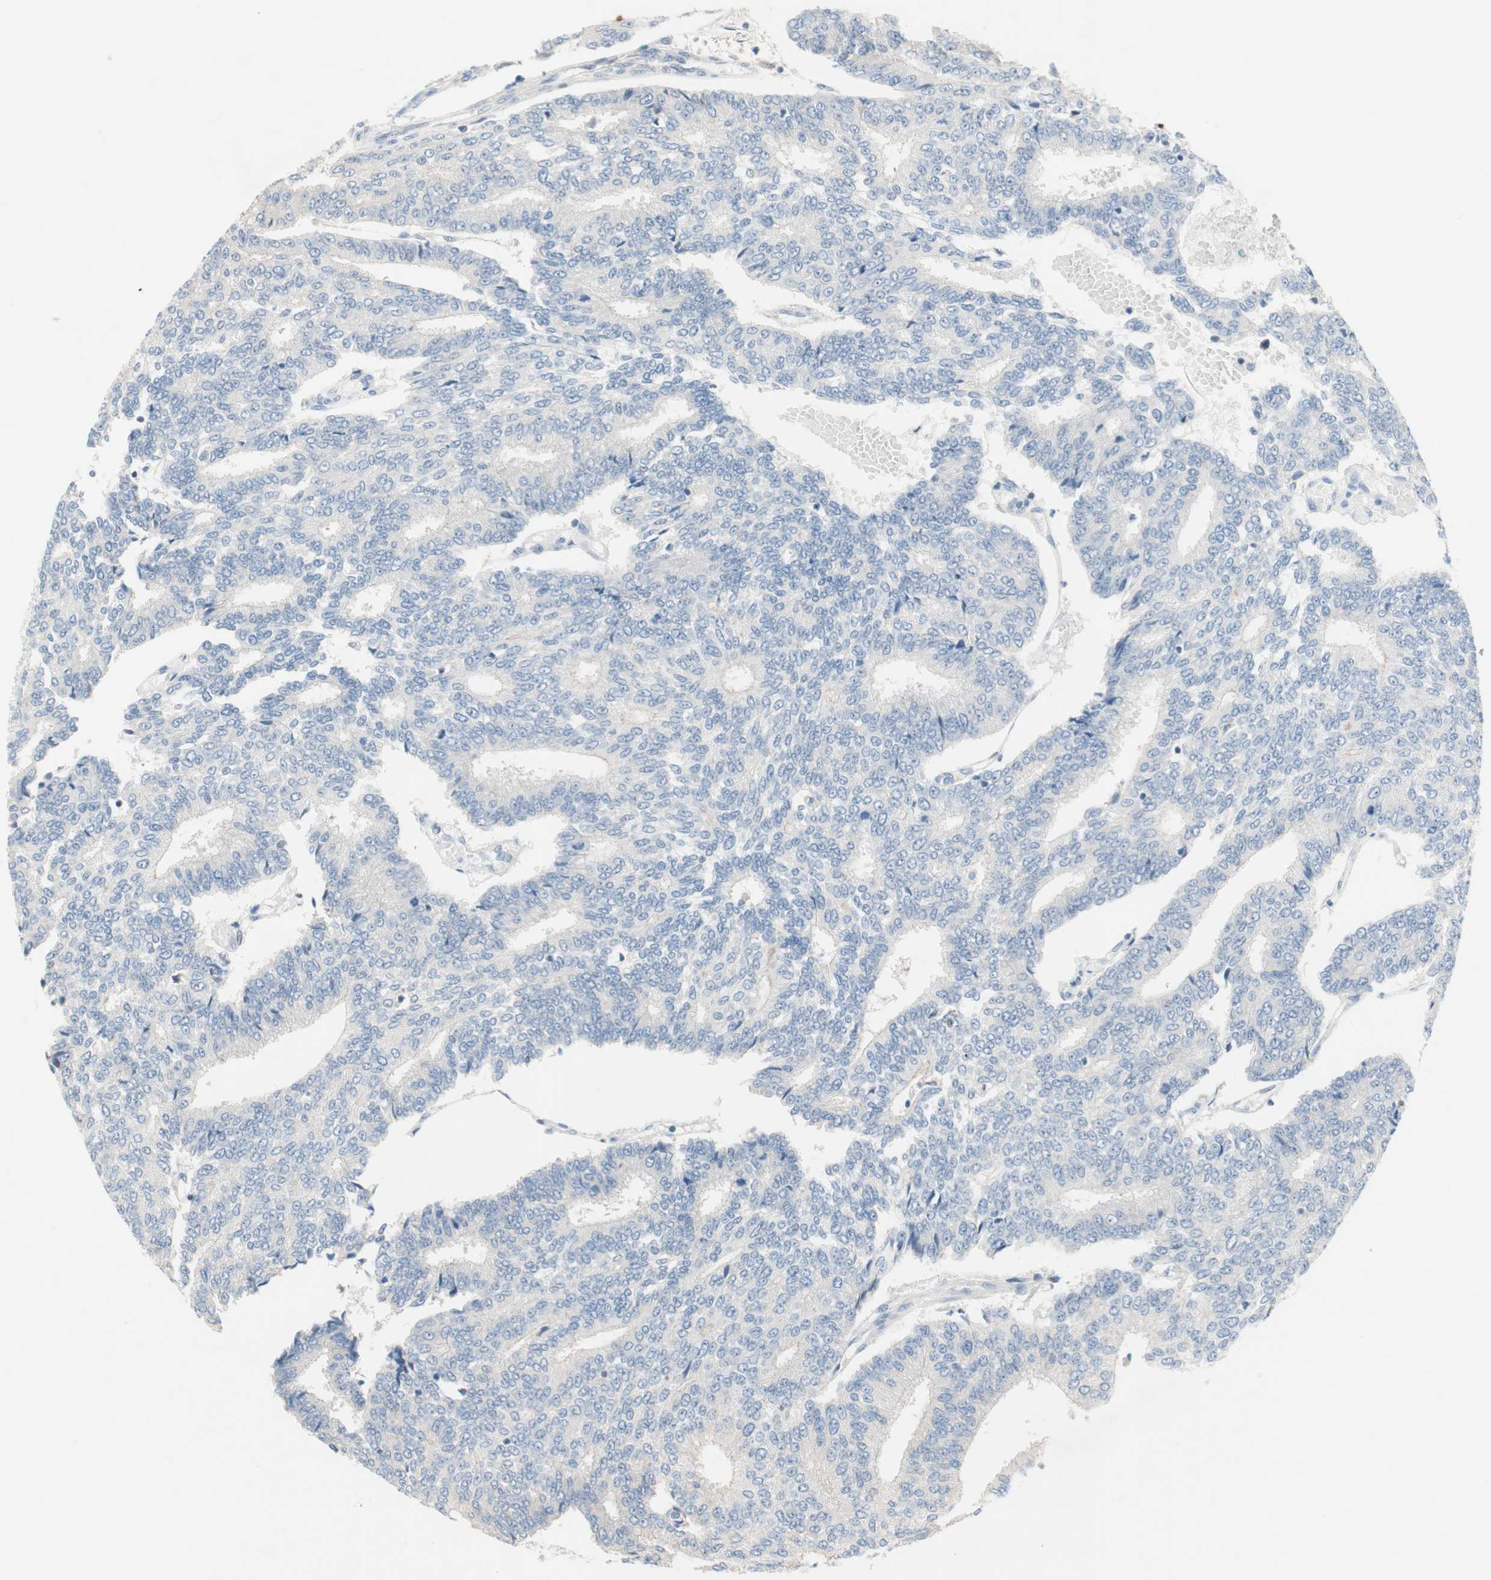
{"staining": {"intensity": "negative", "quantity": "none", "location": "none"}, "tissue": "prostate cancer", "cell_type": "Tumor cells", "image_type": "cancer", "snomed": [{"axis": "morphology", "description": "Adenocarcinoma, High grade"}, {"axis": "topography", "description": "Prostate"}], "caption": "This is a photomicrograph of immunohistochemistry (IHC) staining of adenocarcinoma (high-grade) (prostate), which shows no staining in tumor cells.", "gene": "PDZK1", "patient": {"sex": "male", "age": 55}}